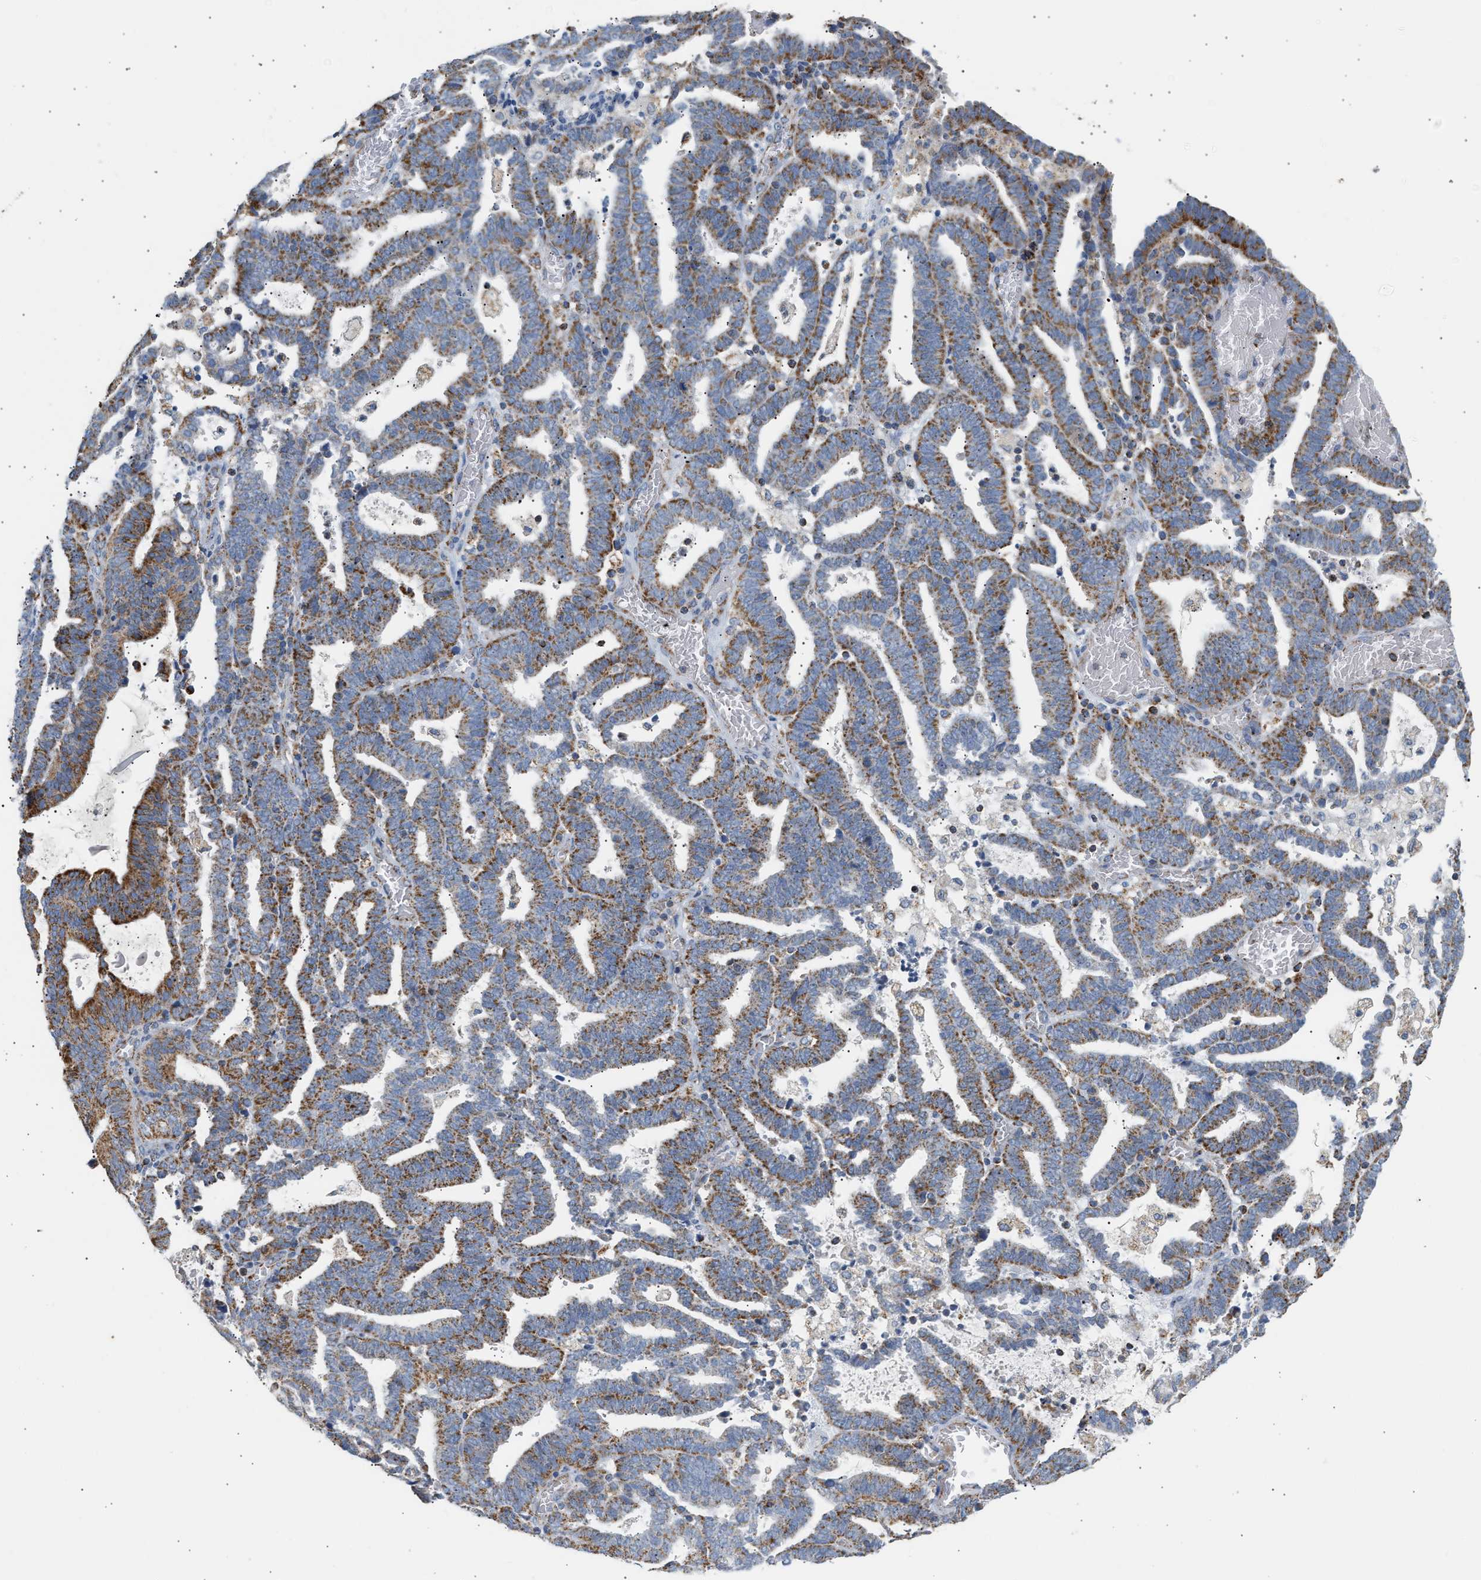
{"staining": {"intensity": "moderate", "quantity": ">75%", "location": "cytoplasmic/membranous"}, "tissue": "endometrial cancer", "cell_type": "Tumor cells", "image_type": "cancer", "snomed": [{"axis": "morphology", "description": "Adenocarcinoma, NOS"}, {"axis": "topography", "description": "Uterus"}], "caption": "Protein staining by immunohistochemistry shows moderate cytoplasmic/membranous staining in approximately >75% of tumor cells in endometrial cancer.", "gene": "OGDH", "patient": {"sex": "female", "age": 83}}